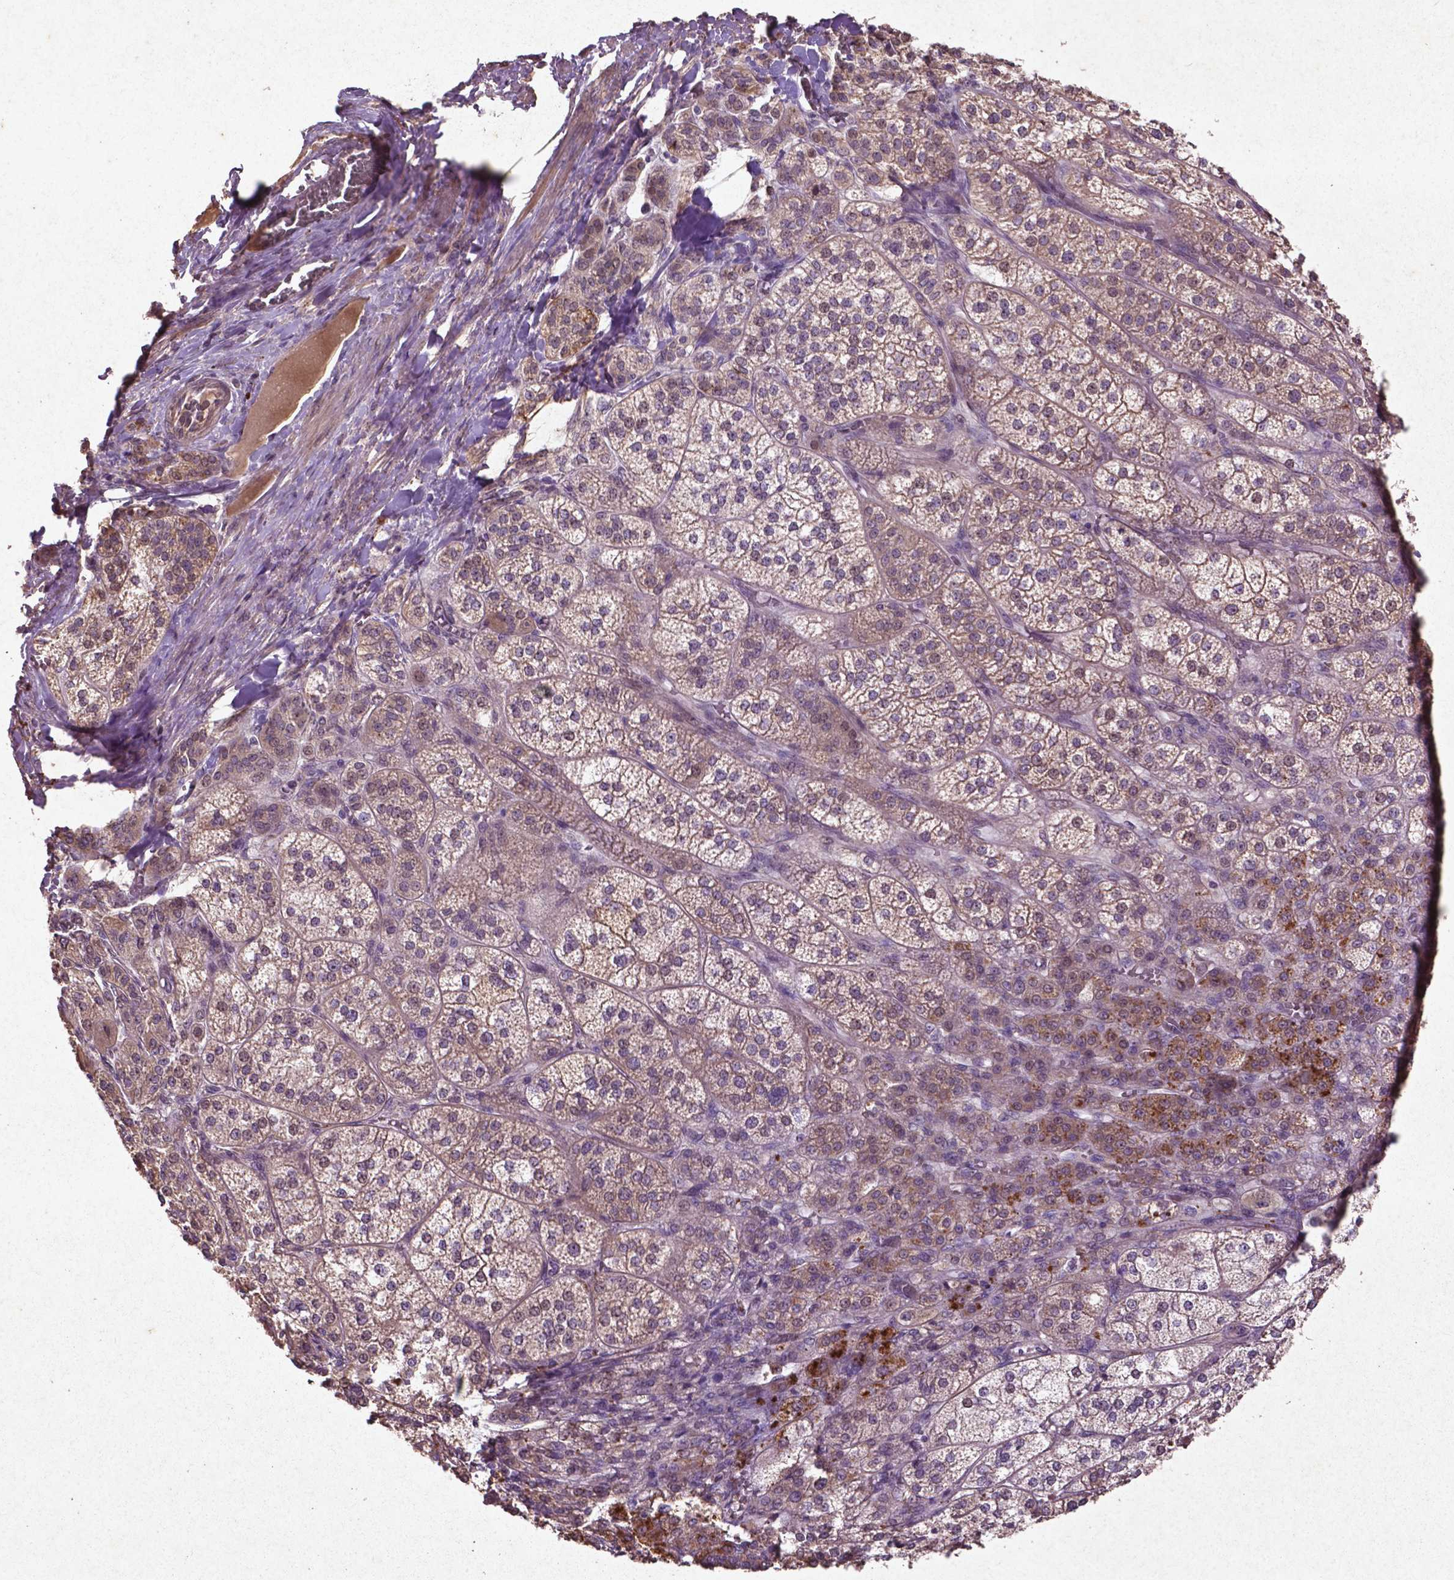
{"staining": {"intensity": "moderate", "quantity": ">75%", "location": "cytoplasmic/membranous,nuclear"}, "tissue": "adrenal gland", "cell_type": "Glandular cells", "image_type": "normal", "snomed": [{"axis": "morphology", "description": "Normal tissue, NOS"}, {"axis": "topography", "description": "Adrenal gland"}], "caption": "Protein analysis of unremarkable adrenal gland shows moderate cytoplasmic/membranous,nuclear staining in approximately >75% of glandular cells.", "gene": "COQ2", "patient": {"sex": "female", "age": 60}}